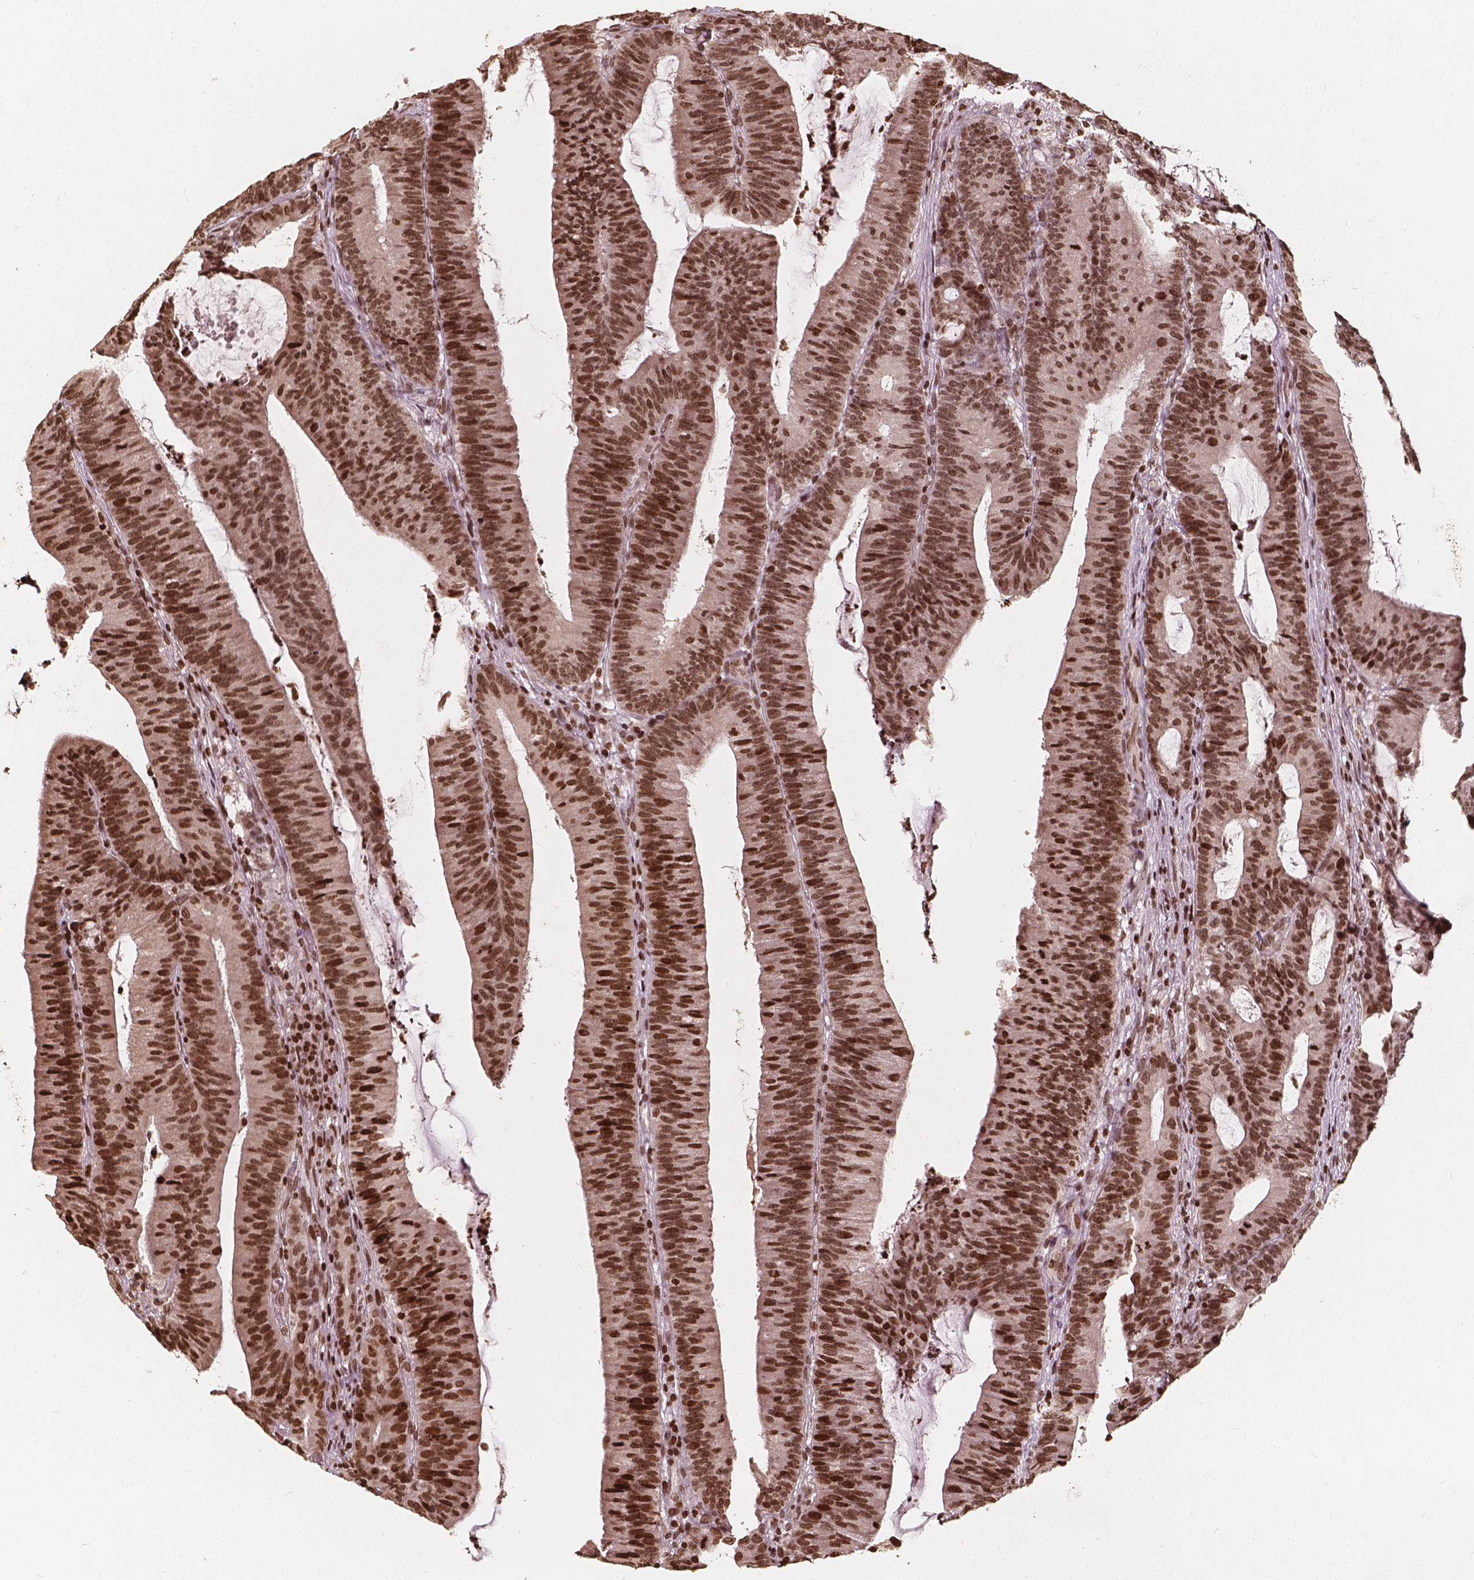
{"staining": {"intensity": "moderate", "quantity": ">75%", "location": "nuclear"}, "tissue": "colorectal cancer", "cell_type": "Tumor cells", "image_type": "cancer", "snomed": [{"axis": "morphology", "description": "Adenocarcinoma, NOS"}, {"axis": "topography", "description": "Colon"}], "caption": "The immunohistochemical stain labels moderate nuclear positivity in tumor cells of colorectal adenocarcinoma tissue.", "gene": "H3C14", "patient": {"sex": "female", "age": 78}}